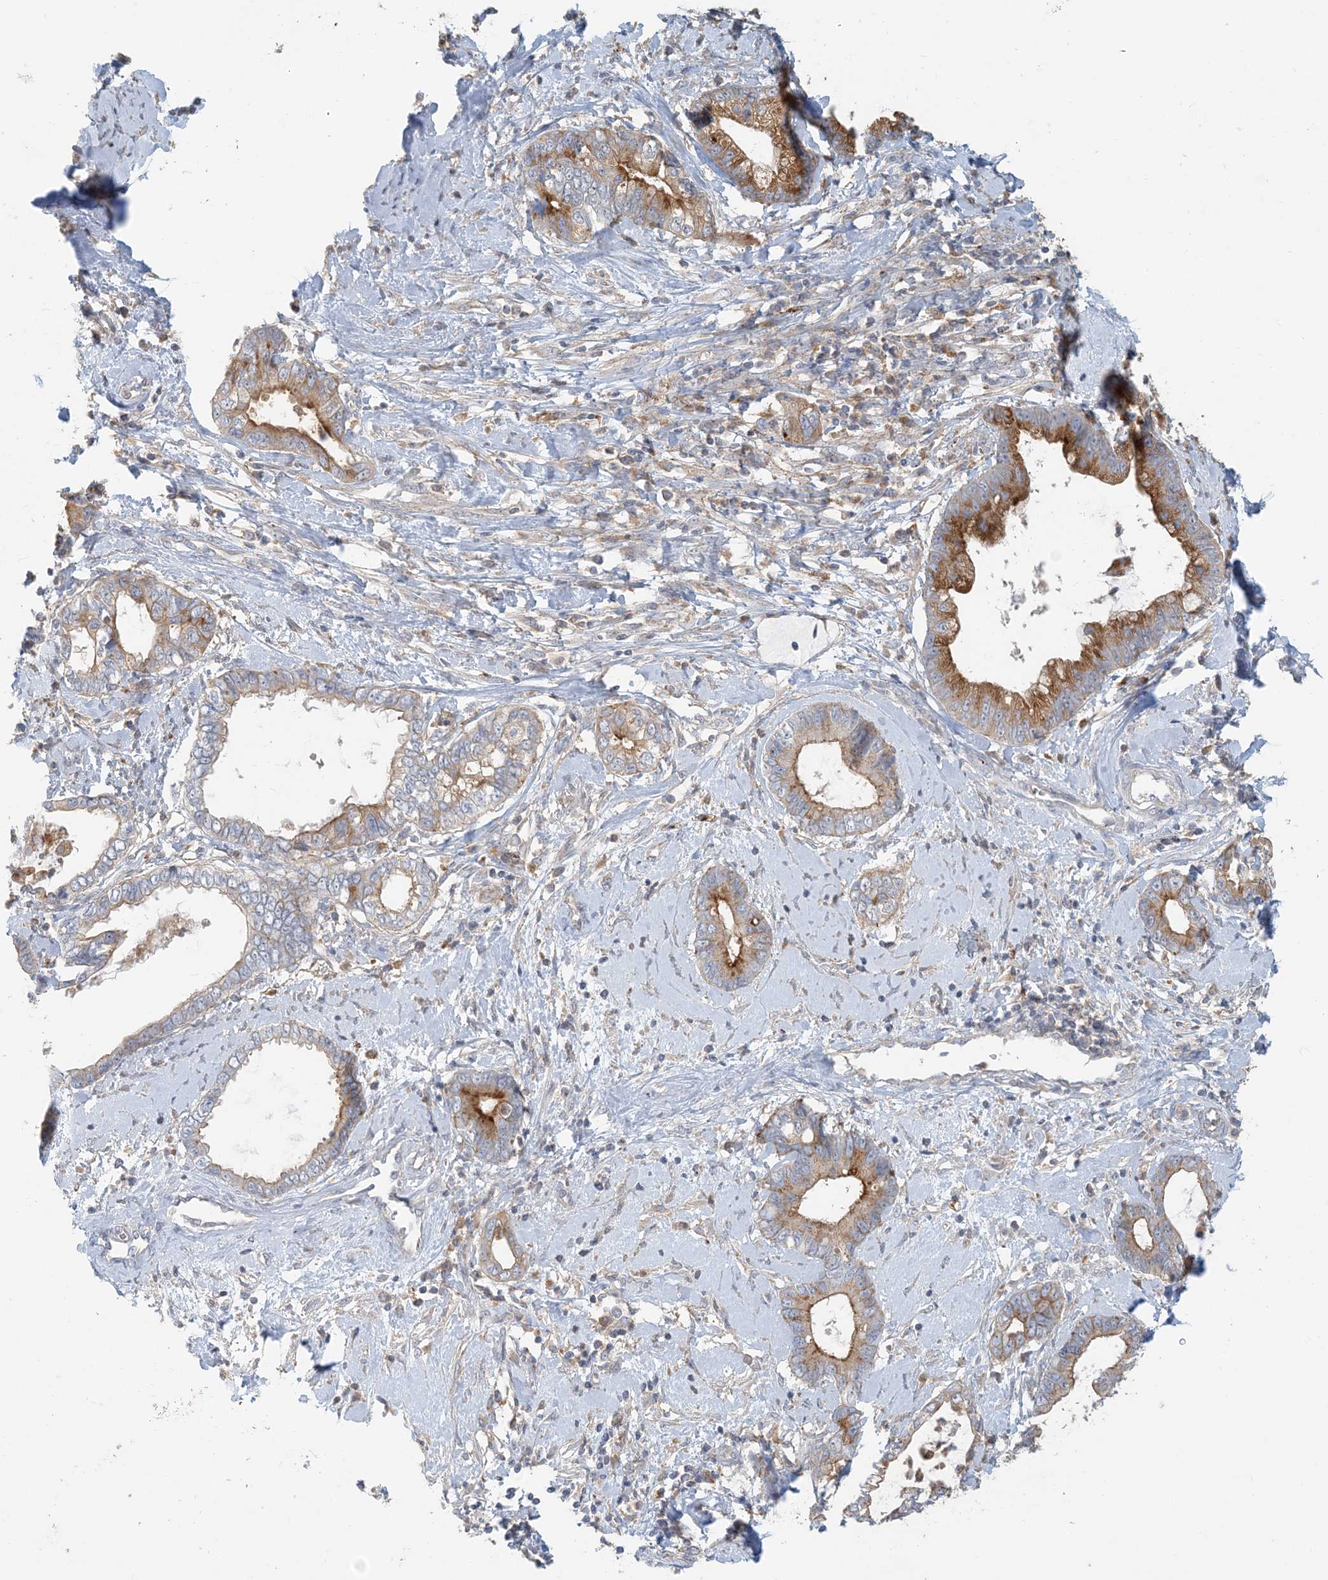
{"staining": {"intensity": "moderate", "quantity": "25%-75%", "location": "cytoplasmic/membranous"}, "tissue": "cervical cancer", "cell_type": "Tumor cells", "image_type": "cancer", "snomed": [{"axis": "morphology", "description": "Adenocarcinoma, NOS"}, {"axis": "topography", "description": "Cervix"}], "caption": "The micrograph shows a brown stain indicating the presence of a protein in the cytoplasmic/membranous of tumor cells in adenocarcinoma (cervical). Using DAB (brown) and hematoxylin (blue) stains, captured at high magnification using brightfield microscopy.", "gene": "SPPL2A", "patient": {"sex": "female", "age": 44}}